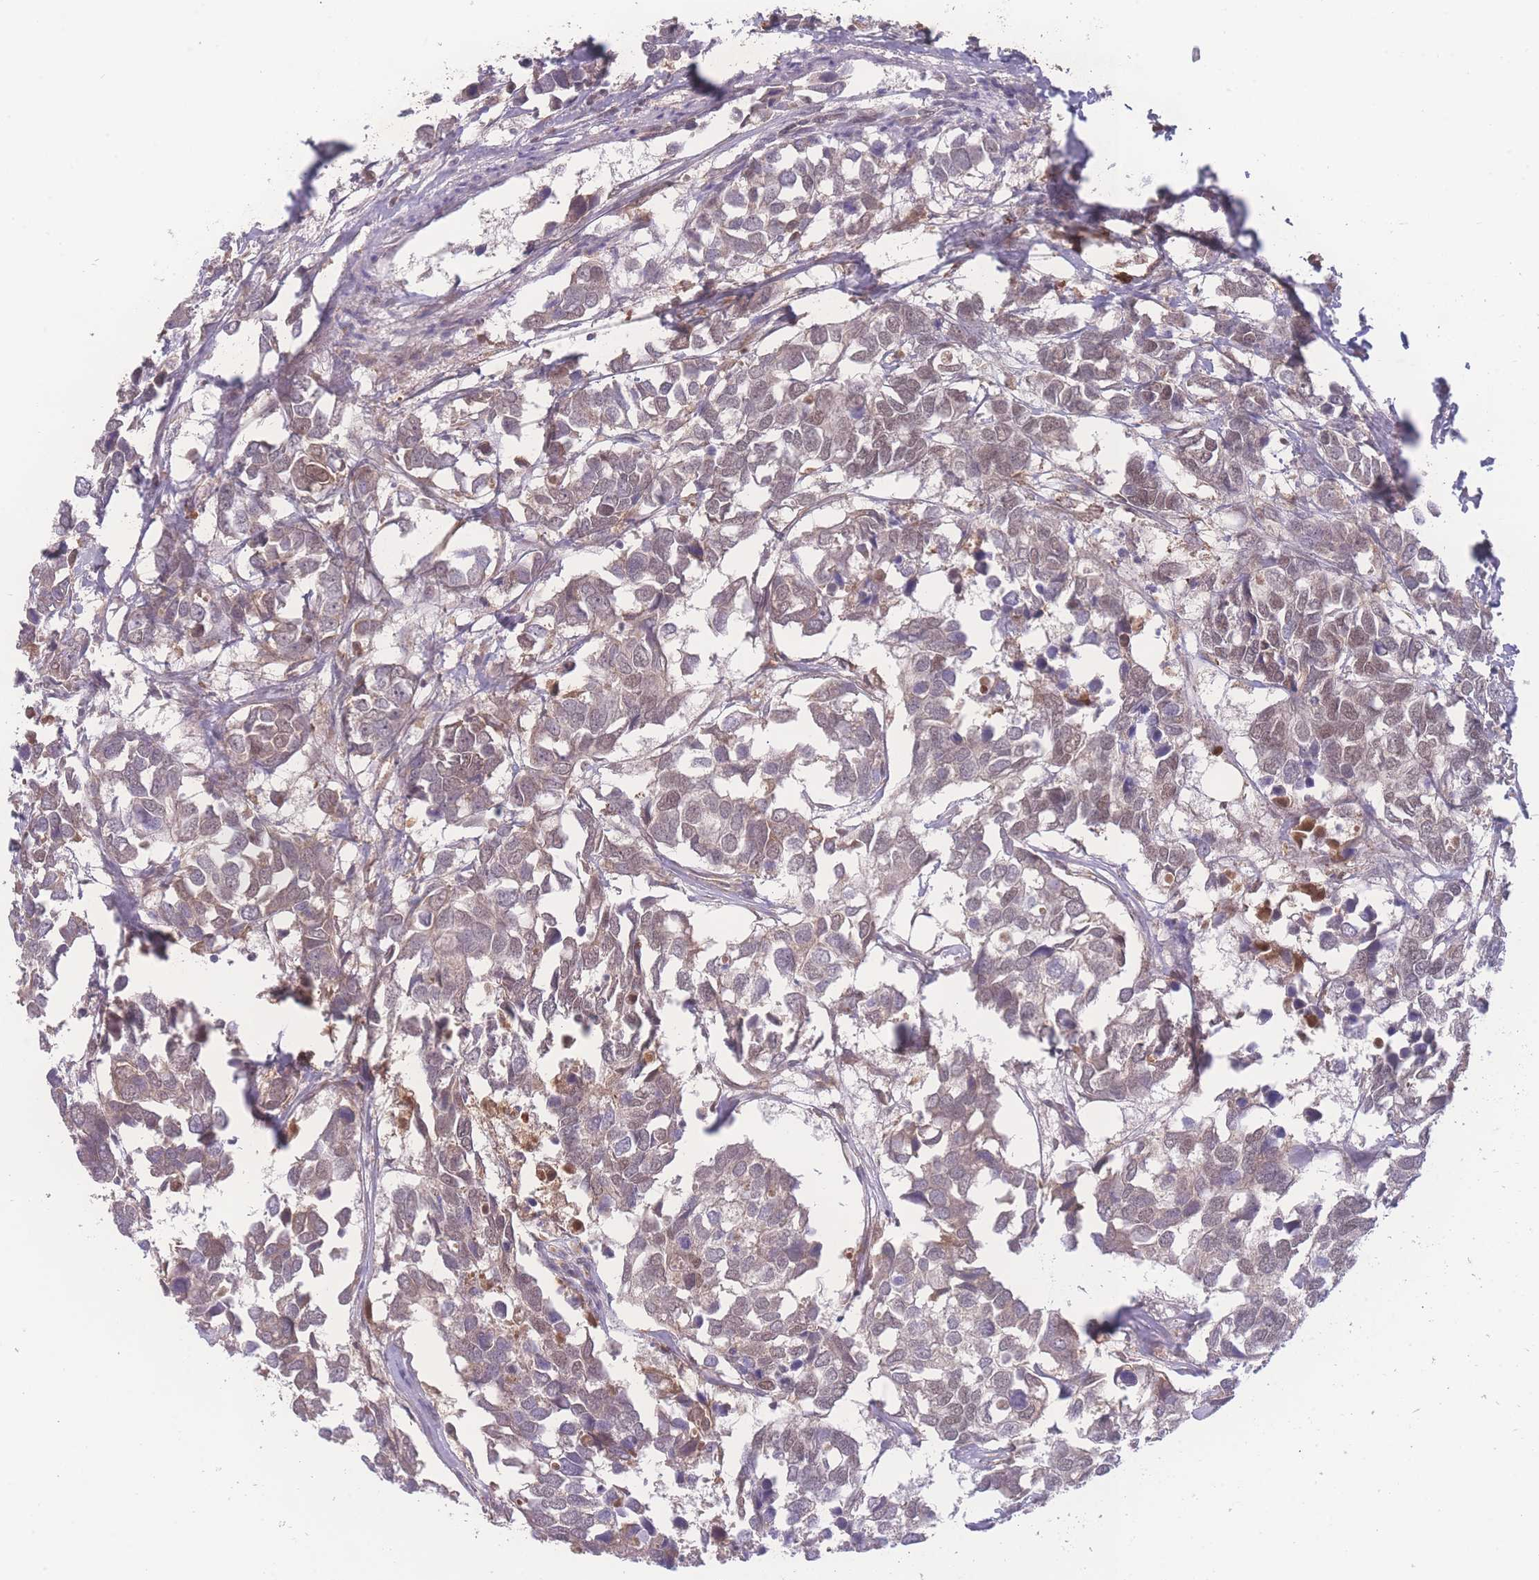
{"staining": {"intensity": "weak", "quantity": "25%-75%", "location": "cytoplasmic/membranous,nuclear"}, "tissue": "breast cancer", "cell_type": "Tumor cells", "image_type": "cancer", "snomed": [{"axis": "morphology", "description": "Duct carcinoma"}, {"axis": "topography", "description": "Breast"}], "caption": "This is an image of immunohistochemistry (IHC) staining of breast cancer (intraductal carcinoma), which shows weak staining in the cytoplasmic/membranous and nuclear of tumor cells.", "gene": "RAVER1", "patient": {"sex": "female", "age": 83}}